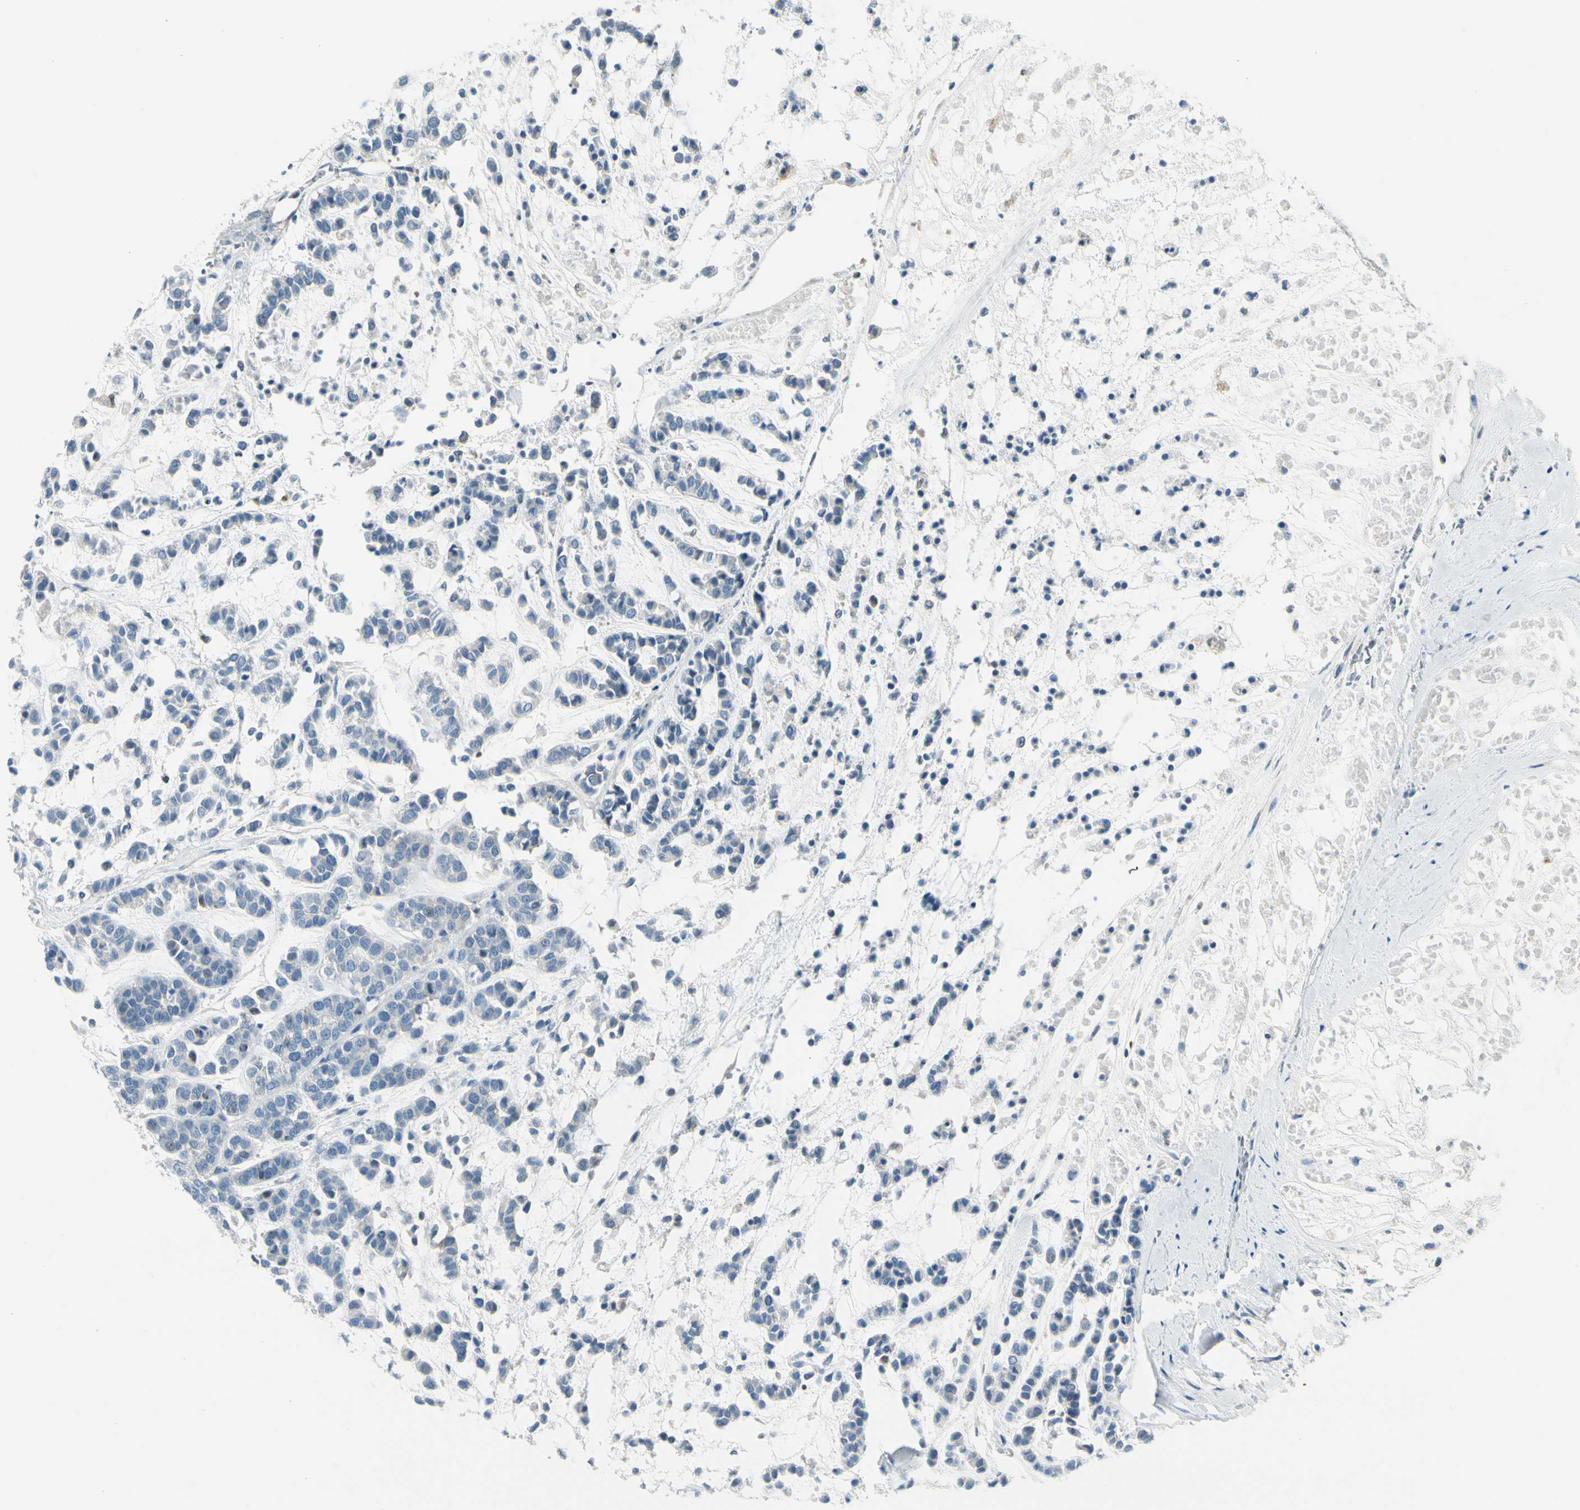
{"staining": {"intensity": "negative", "quantity": "none", "location": "none"}, "tissue": "head and neck cancer", "cell_type": "Tumor cells", "image_type": "cancer", "snomed": [{"axis": "morphology", "description": "Adenocarcinoma, NOS"}, {"axis": "morphology", "description": "Adenoma, NOS"}, {"axis": "topography", "description": "Head-Neck"}], "caption": "An immunohistochemistry (IHC) photomicrograph of head and neck cancer (adenocarcinoma) is shown. There is no staining in tumor cells of head and neck cancer (adenocarcinoma).", "gene": "TRAF1", "patient": {"sex": "female", "age": 55}}